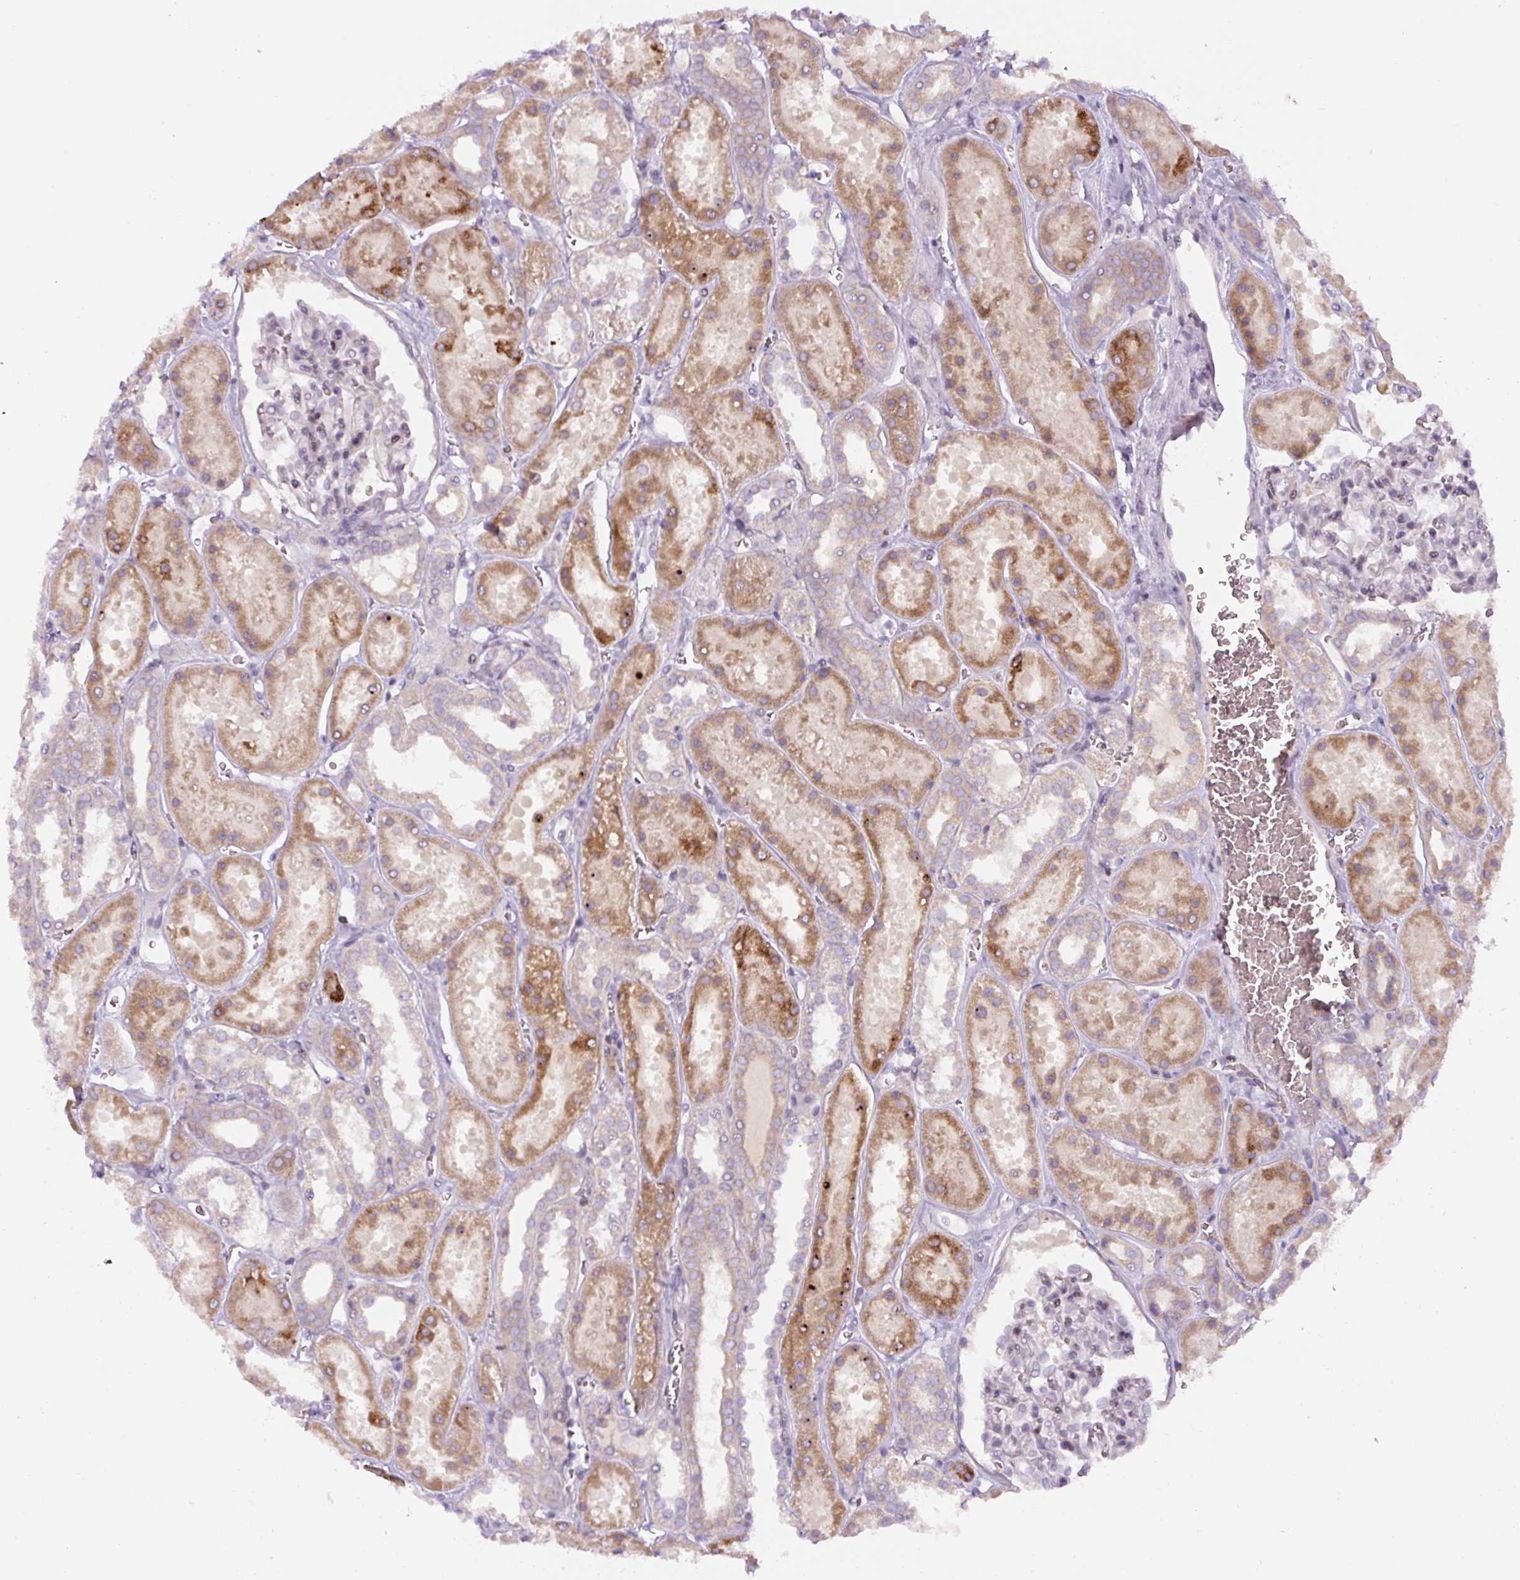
{"staining": {"intensity": "negative", "quantity": "none", "location": "none"}, "tissue": "kidney", "cell_type": "Cells in glomeruli", "image_type": "normal", "snomed": [{"axis": "morphology", "description": "Normal tissue, NOS"}, {"axis": "topography", "description": "Kidney"}], "caption": "The immunohistochemistry (IHC) photomicrograph has no significant expression in cells in glomeruli of kidney. (DAB (3,3'-diaminobenzidine) immunohistochemistry visualized using brightfield microscopy, high magnification).", "gene": "YIF1B", "patient": {"sex": "female", "age": 41}}